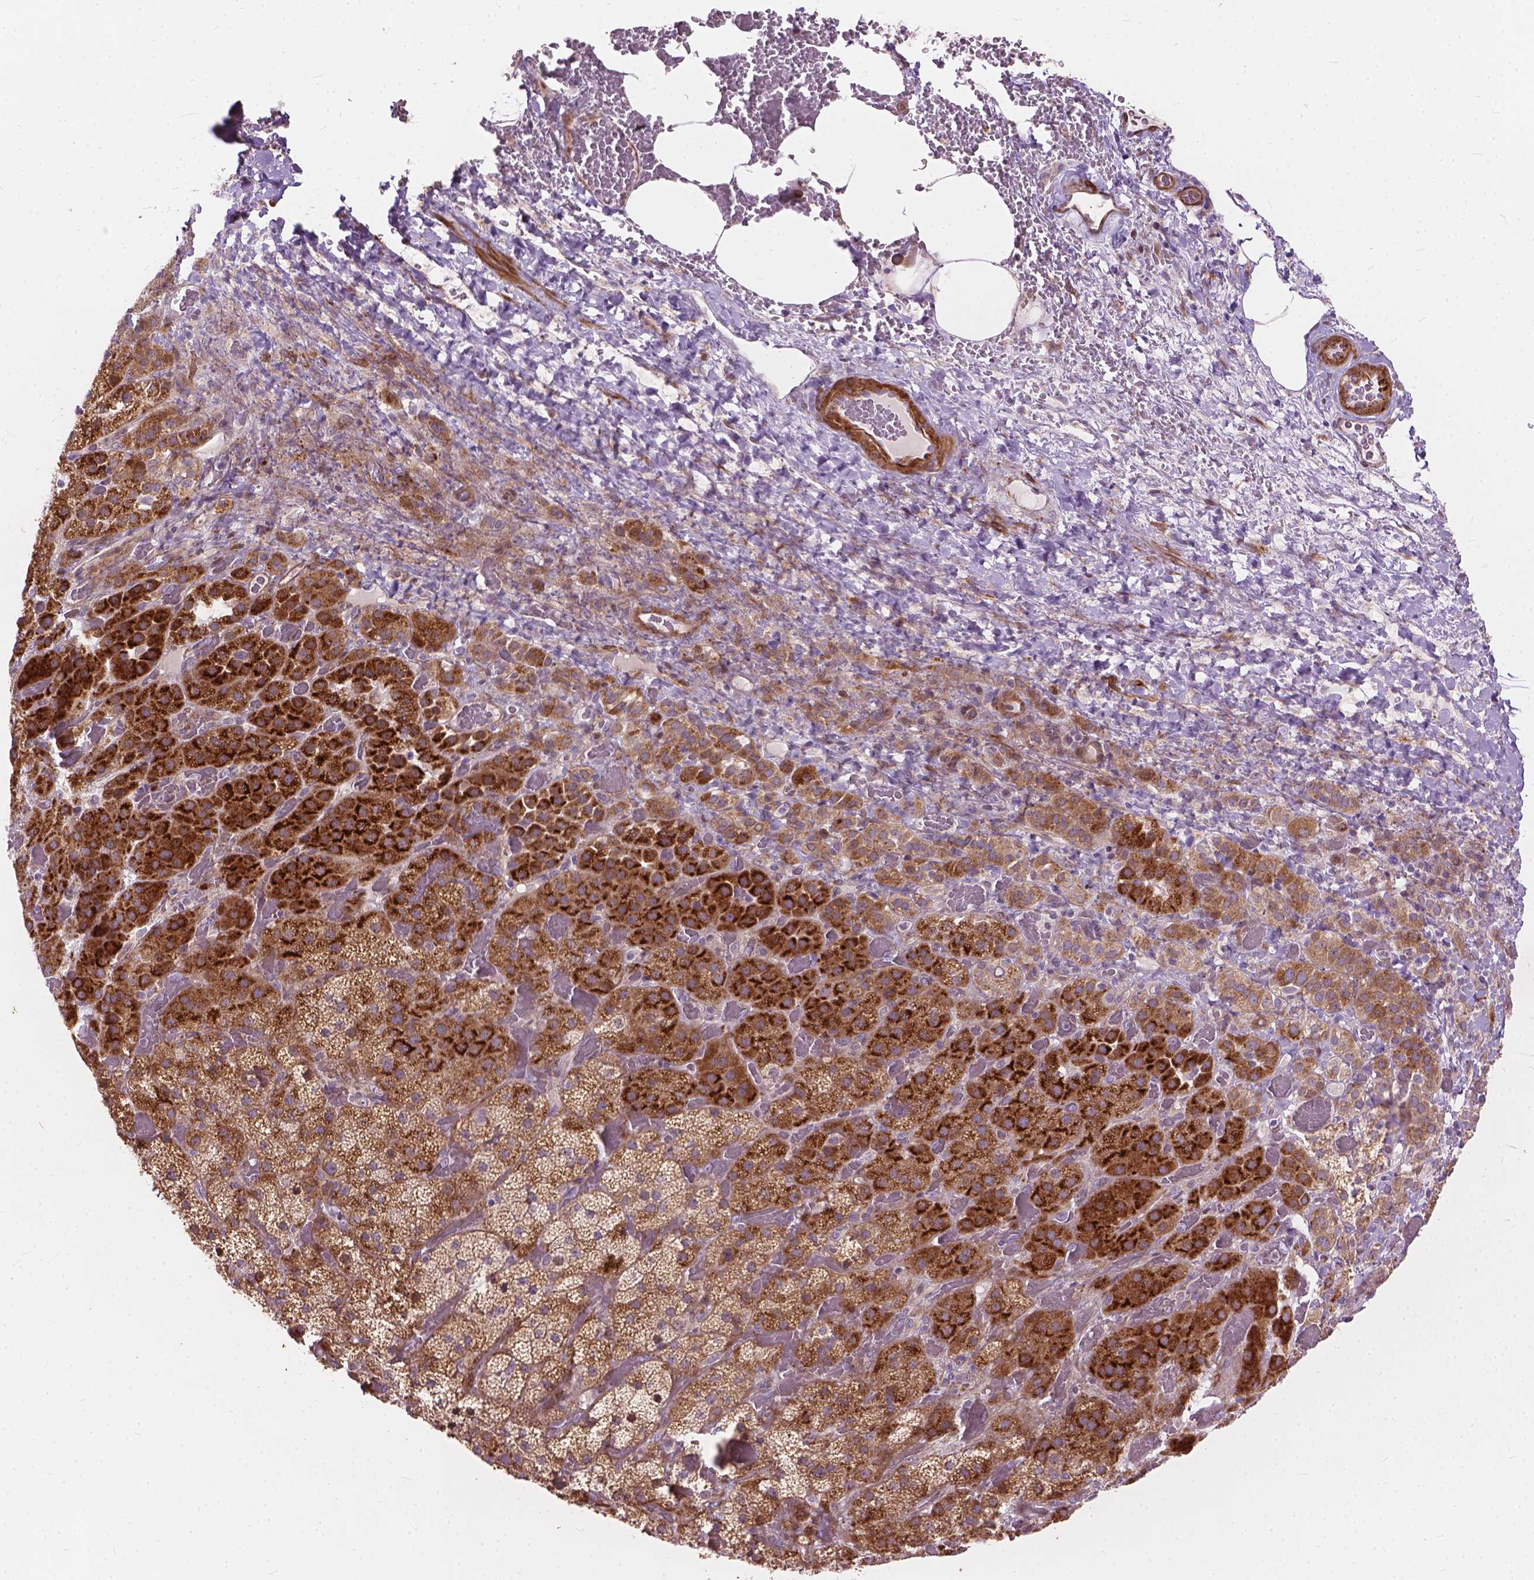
{"staining": {"intensity": "strong", "quantity": "25%-75%", "location": "cytoplasmic/membranous"}, "tissue": "adrenal gland", "cell_type": "Glandular cells", "image_type": "normal", "snomed": [{"axis": "morphology", "description": "Normal tissue, NOS"}, {"axis": "topography", "description": "Adrenal gland"}], "caption": "Adrenal gland stained with DAB (3,3'-diaminobenzidine) IHC exhibits high levels of strong cytoplasmic/membranous staining in approximately 25%-75% of glandular cells. (DAB = brown stain, brightfield microscopy at high magnification).", "gene": "MORN1", "patient": {"sex": "male", "age": 57}}